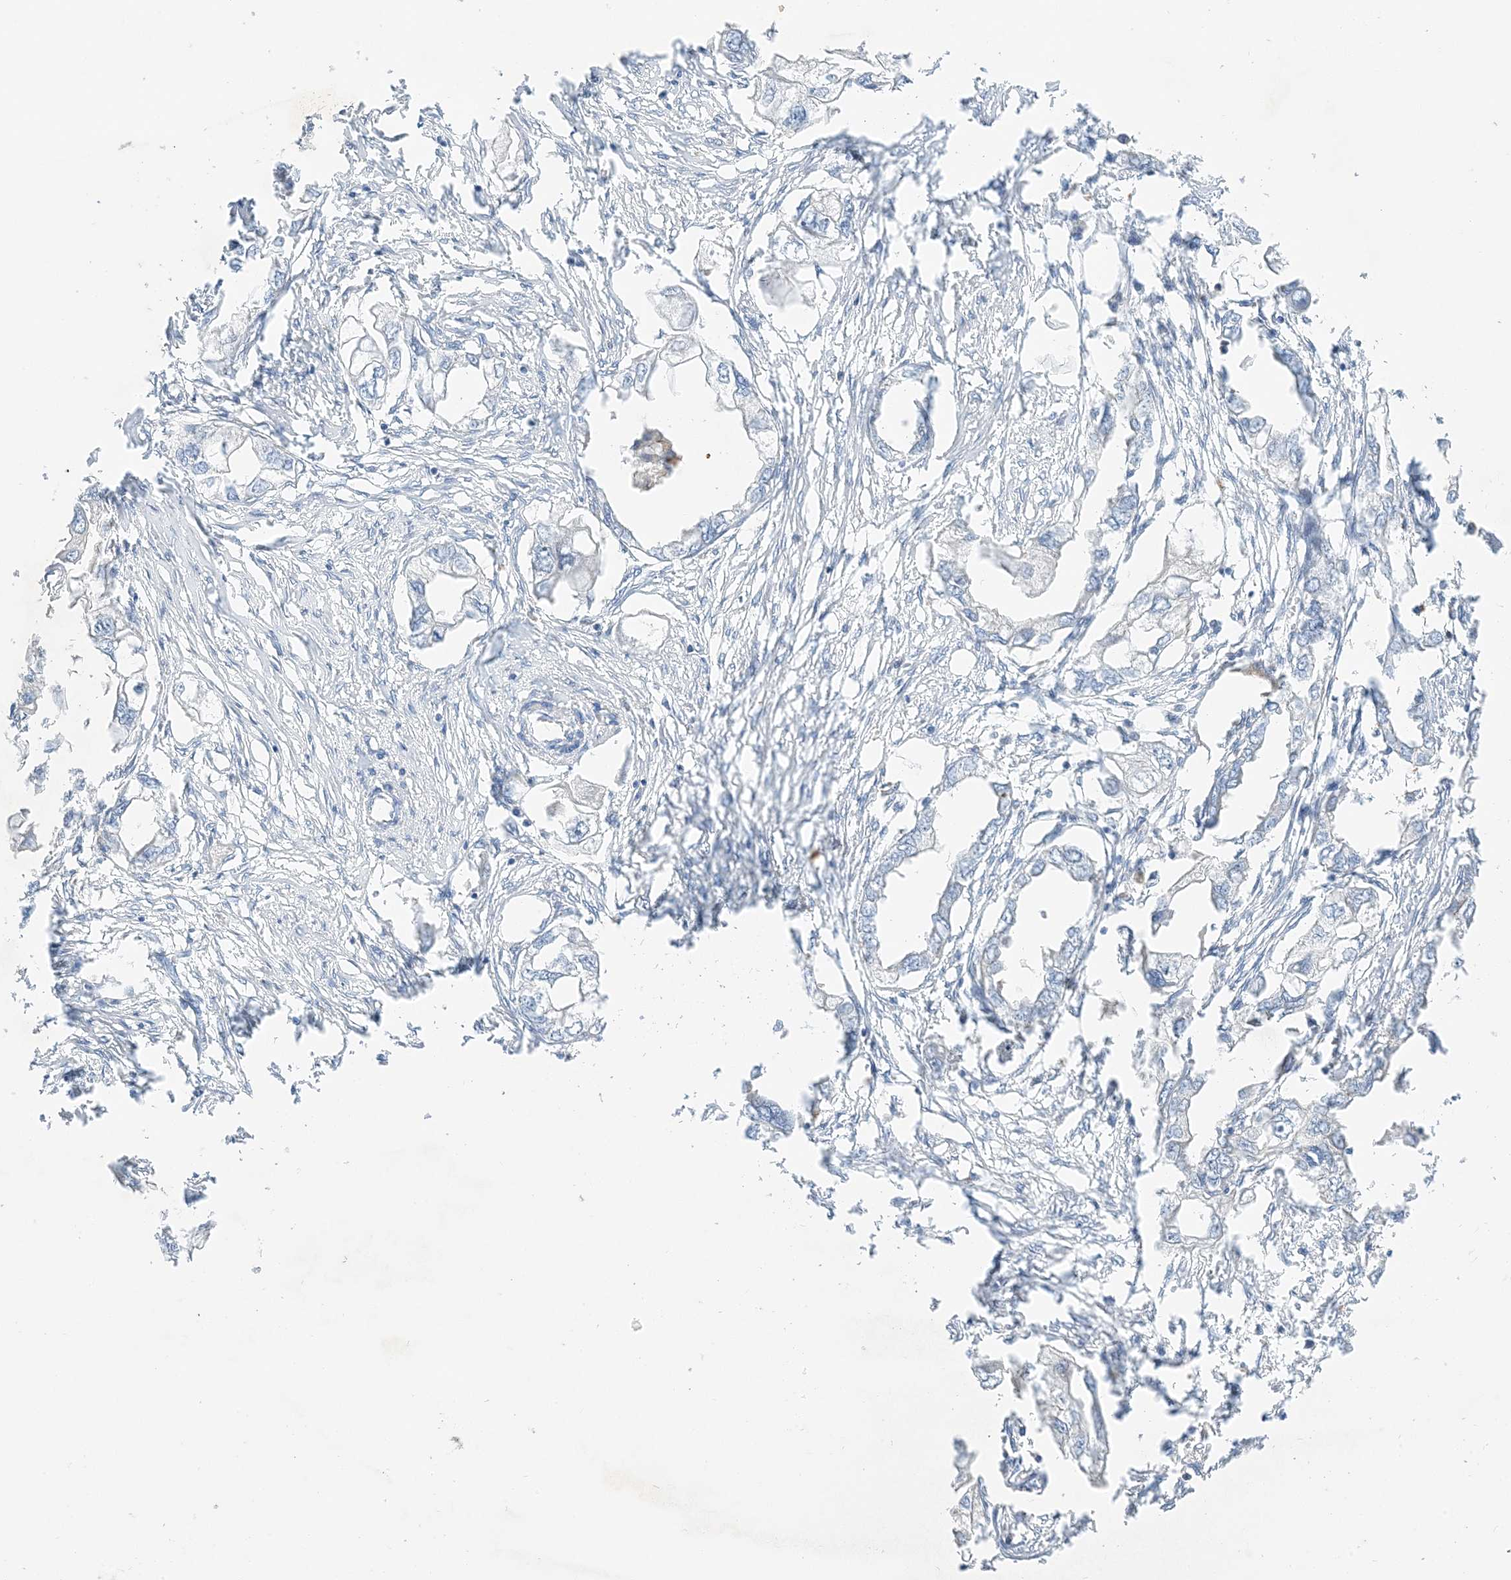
{"staining": {"intensity": "negative", "quantity": "none", "location": "none"}, "tissue": "endometrial cancer", "cell_type": "Tumor cells", "image_type": "cancer", "snomed": [{"axis": "morphology", "description": "Adenocarcinoma, NOS"}, {"axis": "morphology", "description": "Adenocarcinoma, metastatic, NOS"}, {"axis": "topography", "description": "Adipose tissue"}, {"axis": "topography", "description": "Endometrium"}], "caption": "Tumor cells are negative for protein expression in human endometrial cancer.", "gene": "KIFBP", "patient": {"sex": "female", "age": 67}}